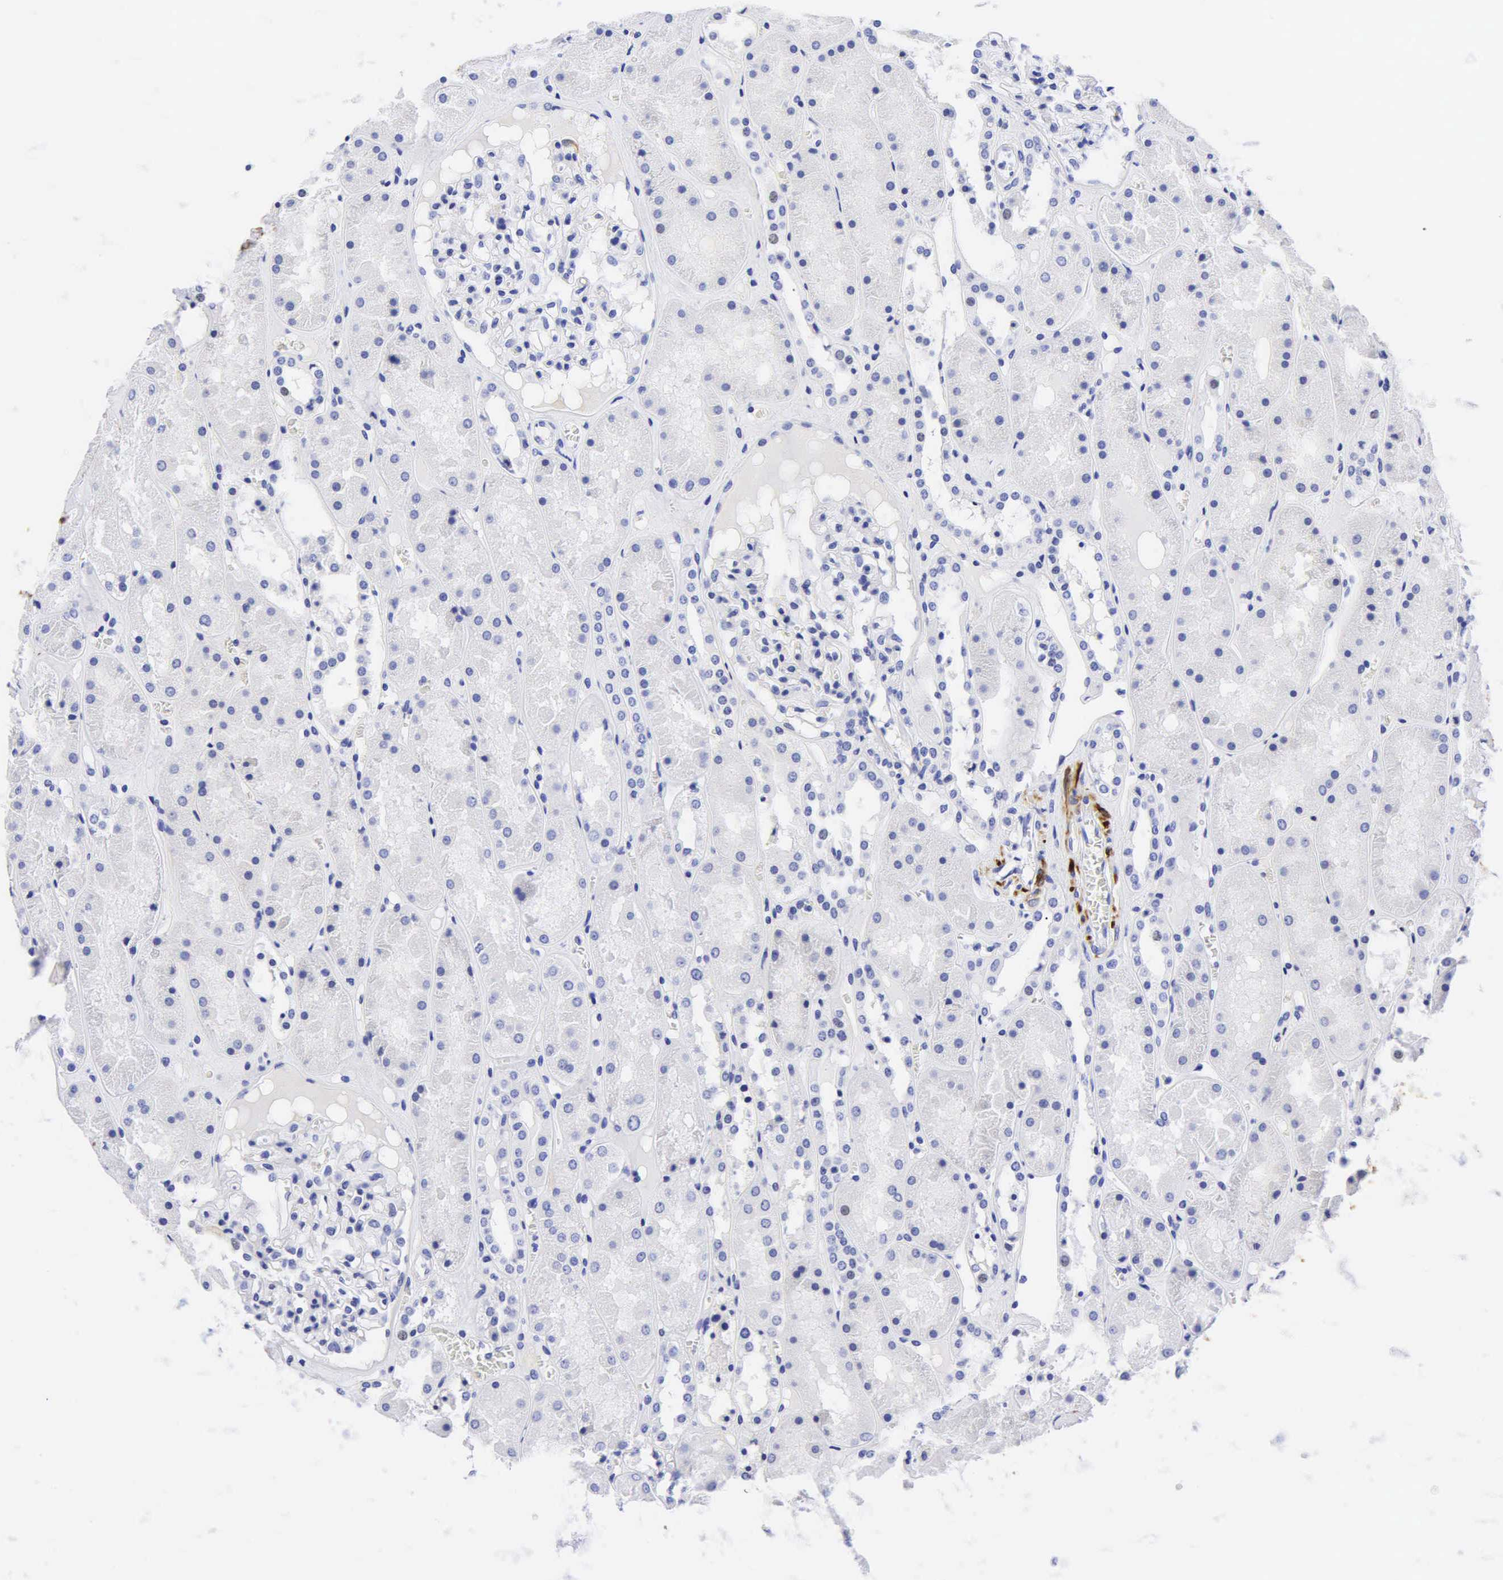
{"staining": {"intensity": "negative", "quantity": "none", "location": "none"}, "tissue": "kidney", "cell_type": "Cells in glomeruli", "image_type": "normal", "snomed": [{"axis": "morphology", "description": "Normal tissue, NOS"}, {"axis": "topography", "description": "Kidney"}], "caption": "Immunohistochemical staining of normal kidney reveals no significant staining in cells in glomeruli. (Stains: DAB immunohistochemistry (IHC) with hematoxylin counter stain, Microscopy: brightfield microscopy at high magnification).", "gene": "DES", "patient": {"sex": "male", "age": 36}}